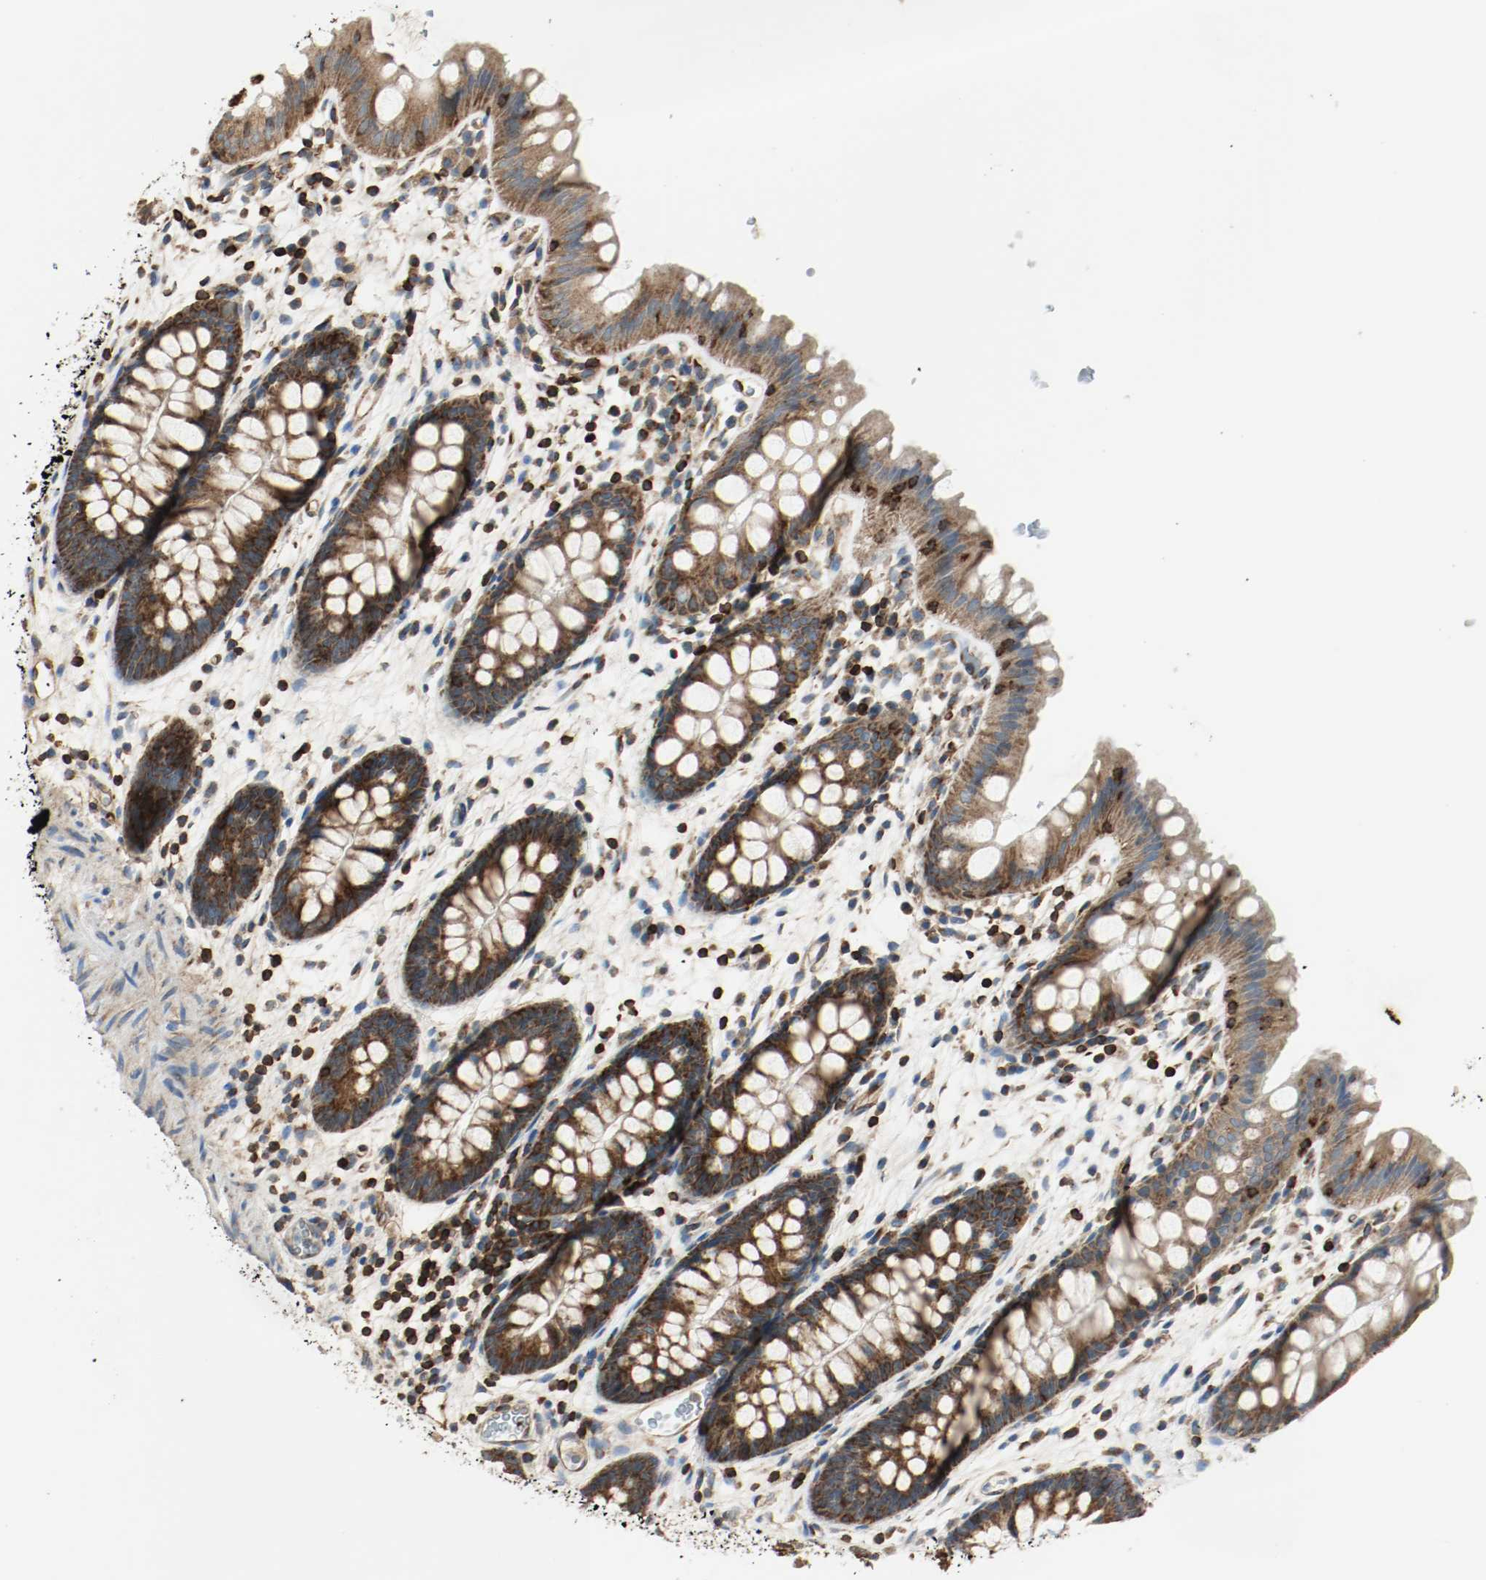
{"staining": {"intensity": "strong", "quantity": ">75%", "location": "cytoplasmic/membranous"}, "tissue": "colon", "cell_type": "Glandular cells", "image_type": "normal", "snomed": [{"axis": "morphology", "description": "Normal tissue, NOS"}, {"axis": "topography", "description": "Smooth muscle"}, {"axis": "topography", "description": "Colon"}], "caption": "Brown immunohistochemical staining in normal colon reveals strong cytoplasmic/membranous staining in about >75% of glandular cells. (Stains: DAB (3,3'-diaminobenzidine) in brown, nuclei in blue, Microscopy: brightfield microscopy at high magnification).", "gene": "PLCG1", "patient": {"sex": "male", "age": 67}}